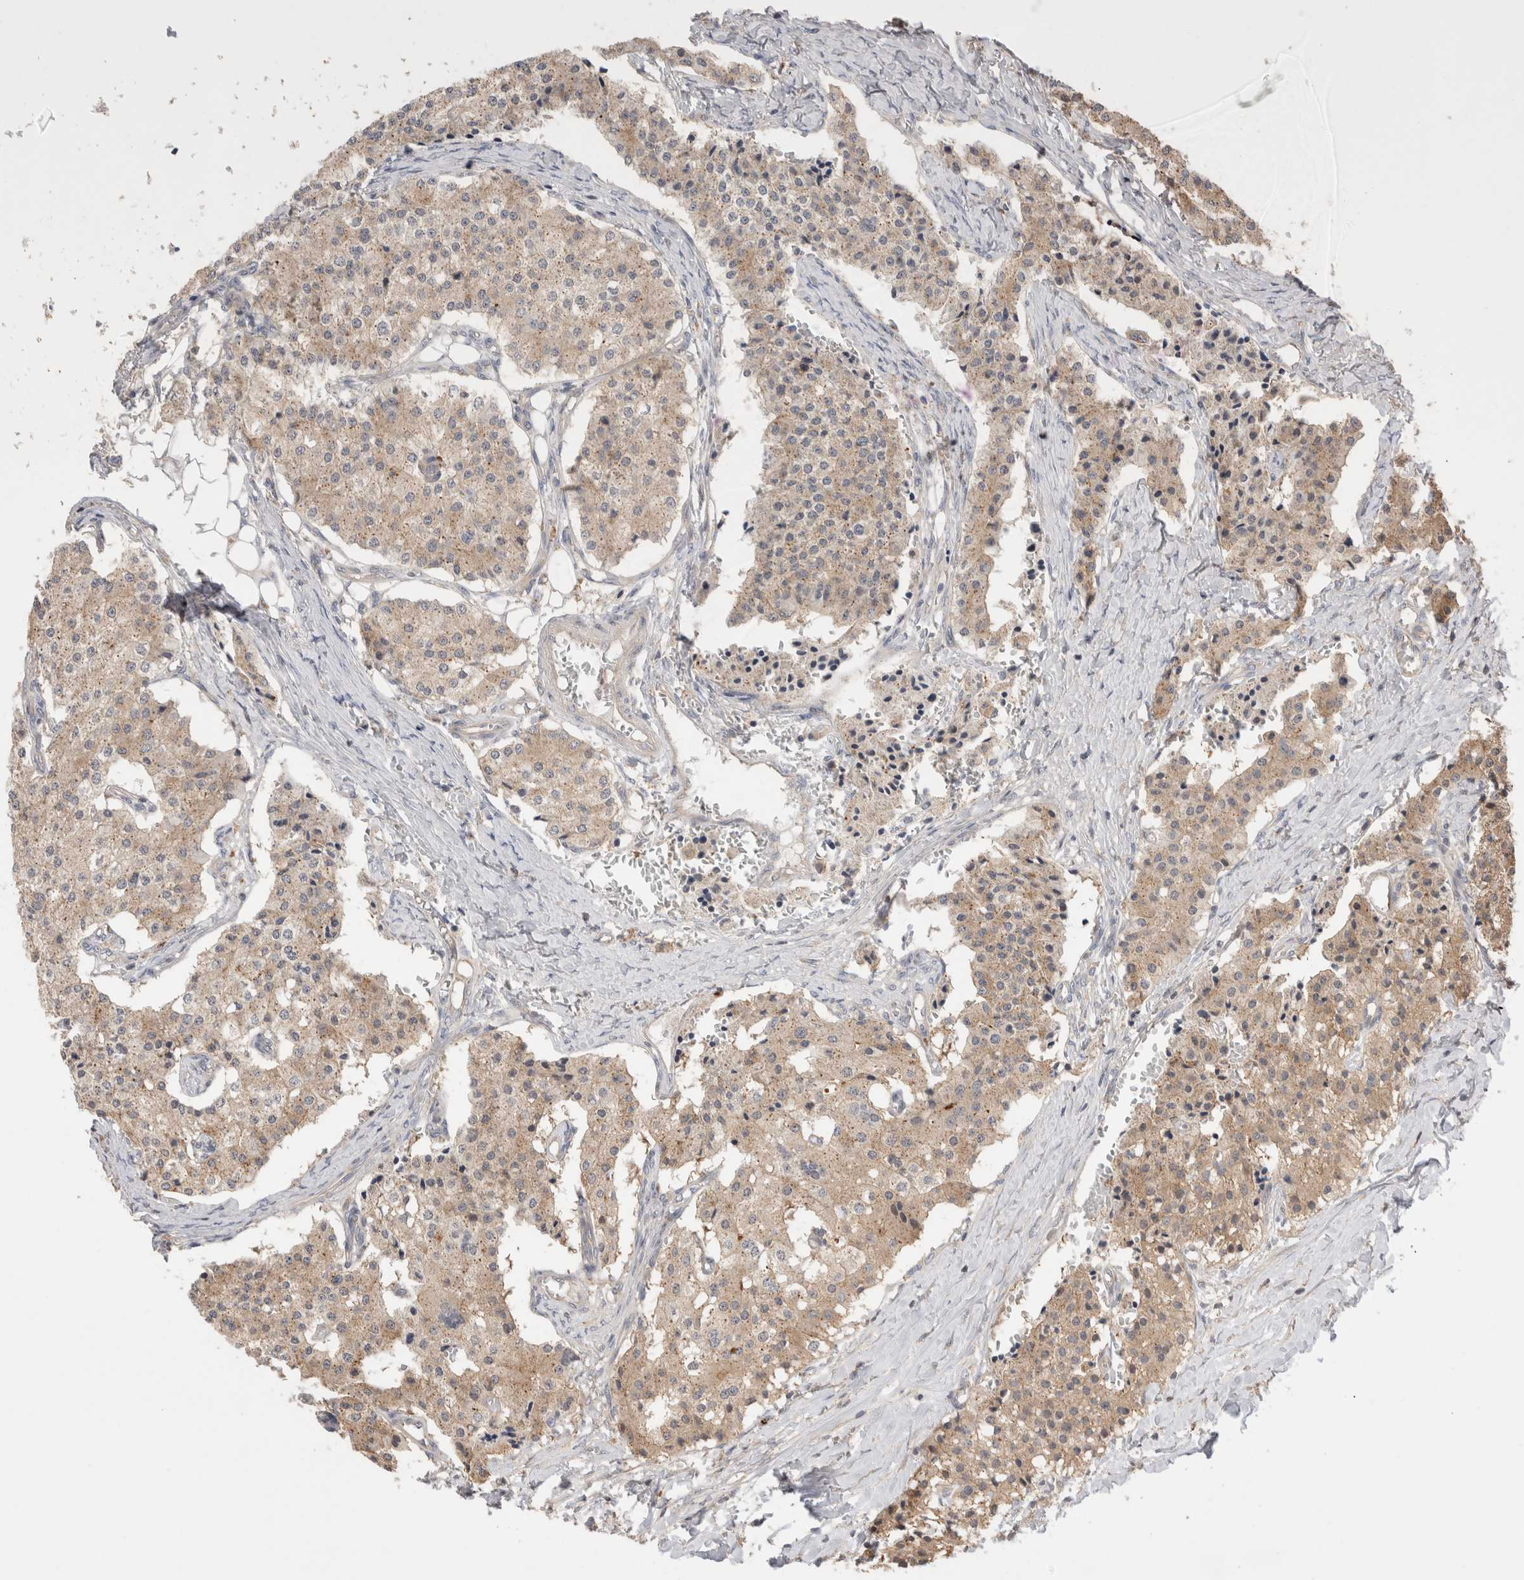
{"staining": {"intensity": "weak", "quantity": ">75%", "location": "cytoplasmic/membranous"}, "tissue": "carcinoid", "cell_type": "Tumor cells", "image_type": "cancer", "snomed": [{"axis": "morphology", "description": "Carcinoid, malignant, NOS"}, {"axis": "topography", "description": "Colon"}], "caption": "Protein staining shows weak cytoplasmic/membranous staining in about >75% of tumor cells in malignant carcinoid.", "gene": "VPS28", "patient": {"sex": "female", "age": 52}}